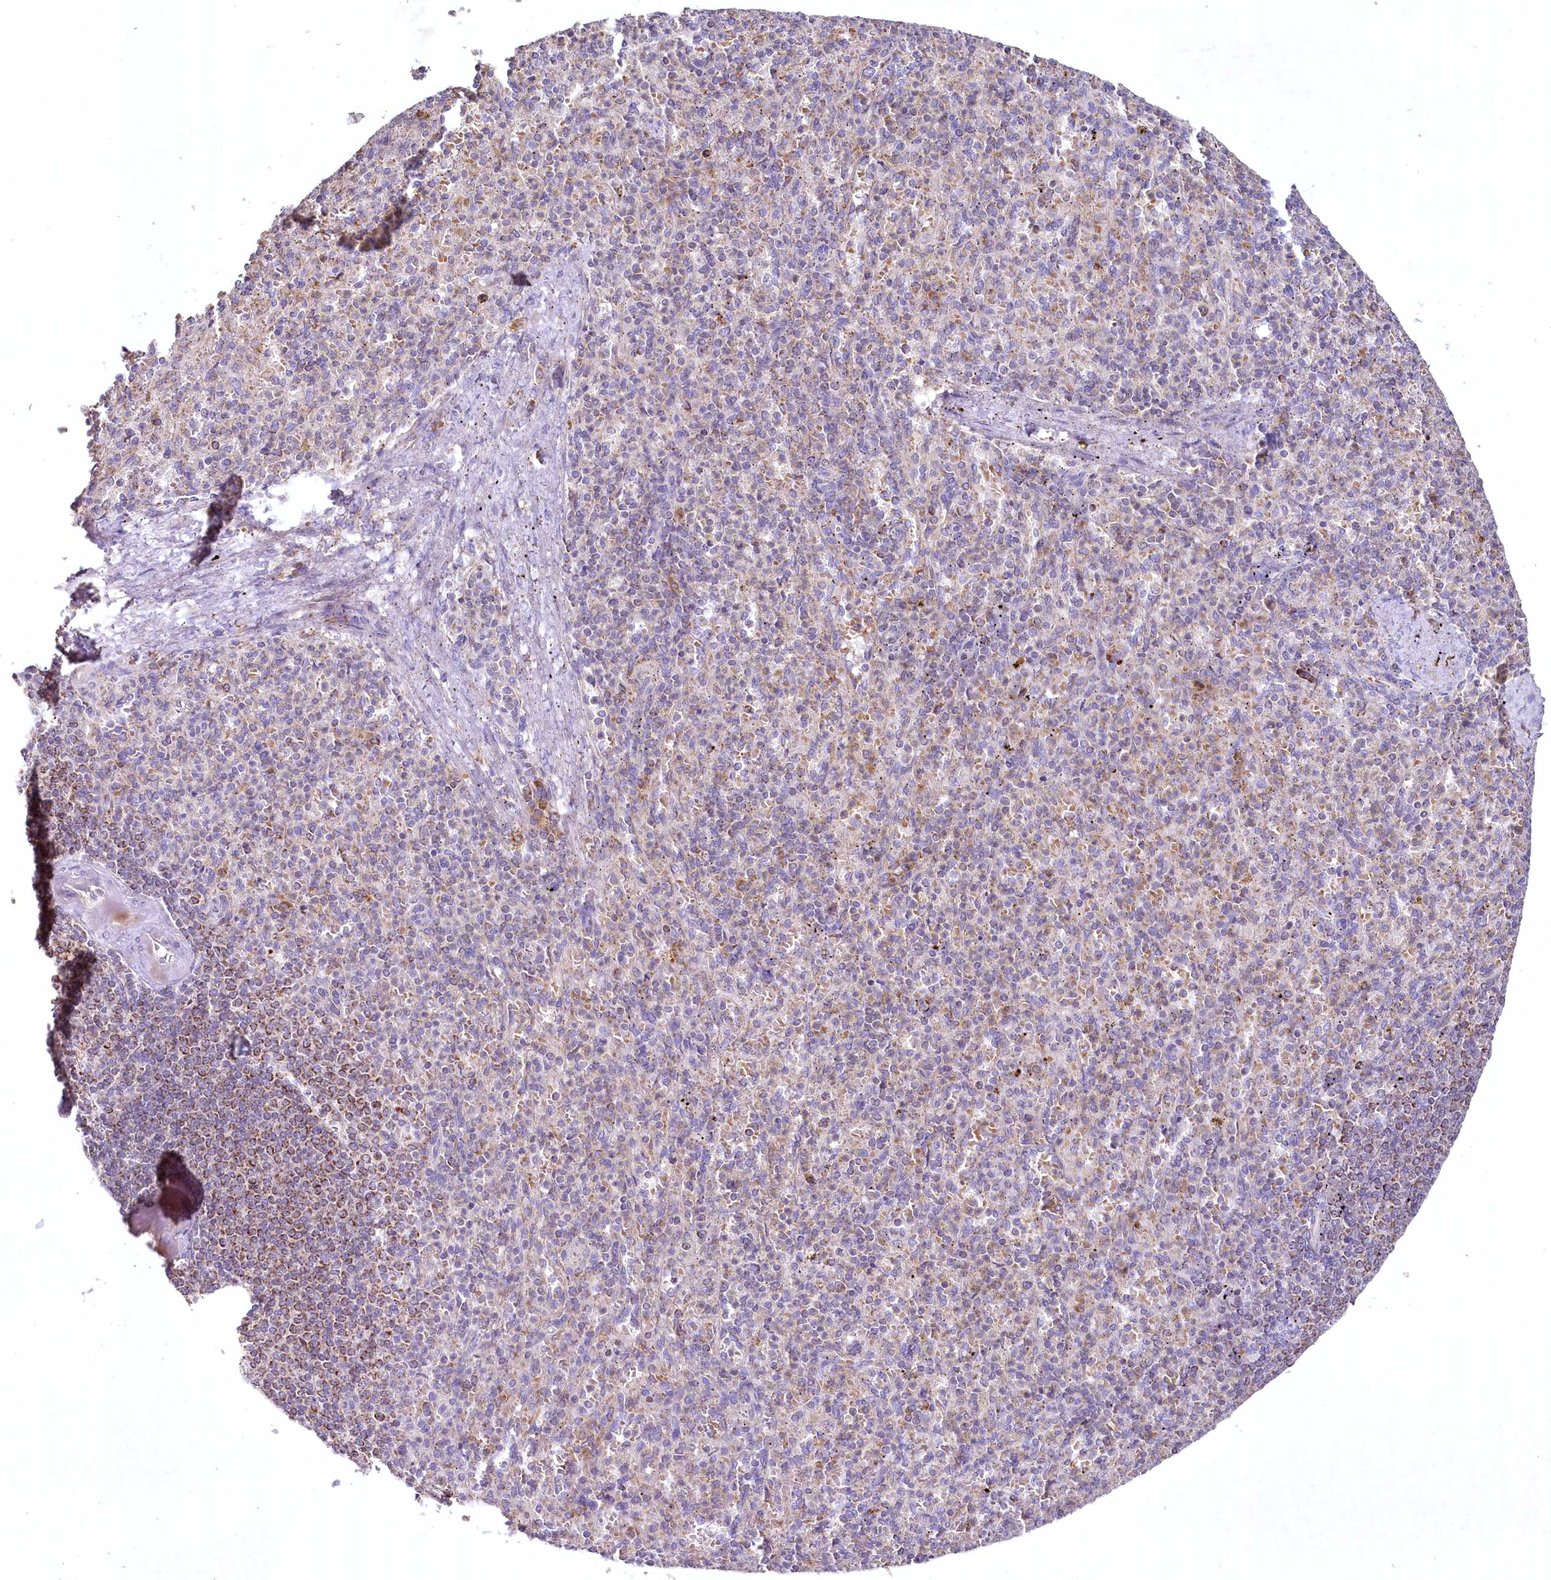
{"staining": {"intensity": "weak", "quantity": "25%-75%", "location": "cytoplasmic/membranous"}, "tissue": "spleen", "cell_type": "Cells in red pulp", "image_type": "normal", "snomed": [{"axis": "morphology", "description": "Normal tissue, NOS"}, {"axis": "topography", "description": "Spleen"}], "caption": "Protein staining of benign spleen demonstrates weak cytoplasmic/membranous positivity in about 25%-75% of cells in red pulp. The staining is performed using DAB (3,3'-diaminobenzidine) brown chromogen to label protein expression. The nuclei are counter-stained blue using hematoxylin.", "gene": "MRPL44", "patient": {"sex": "female", "age": 74}}